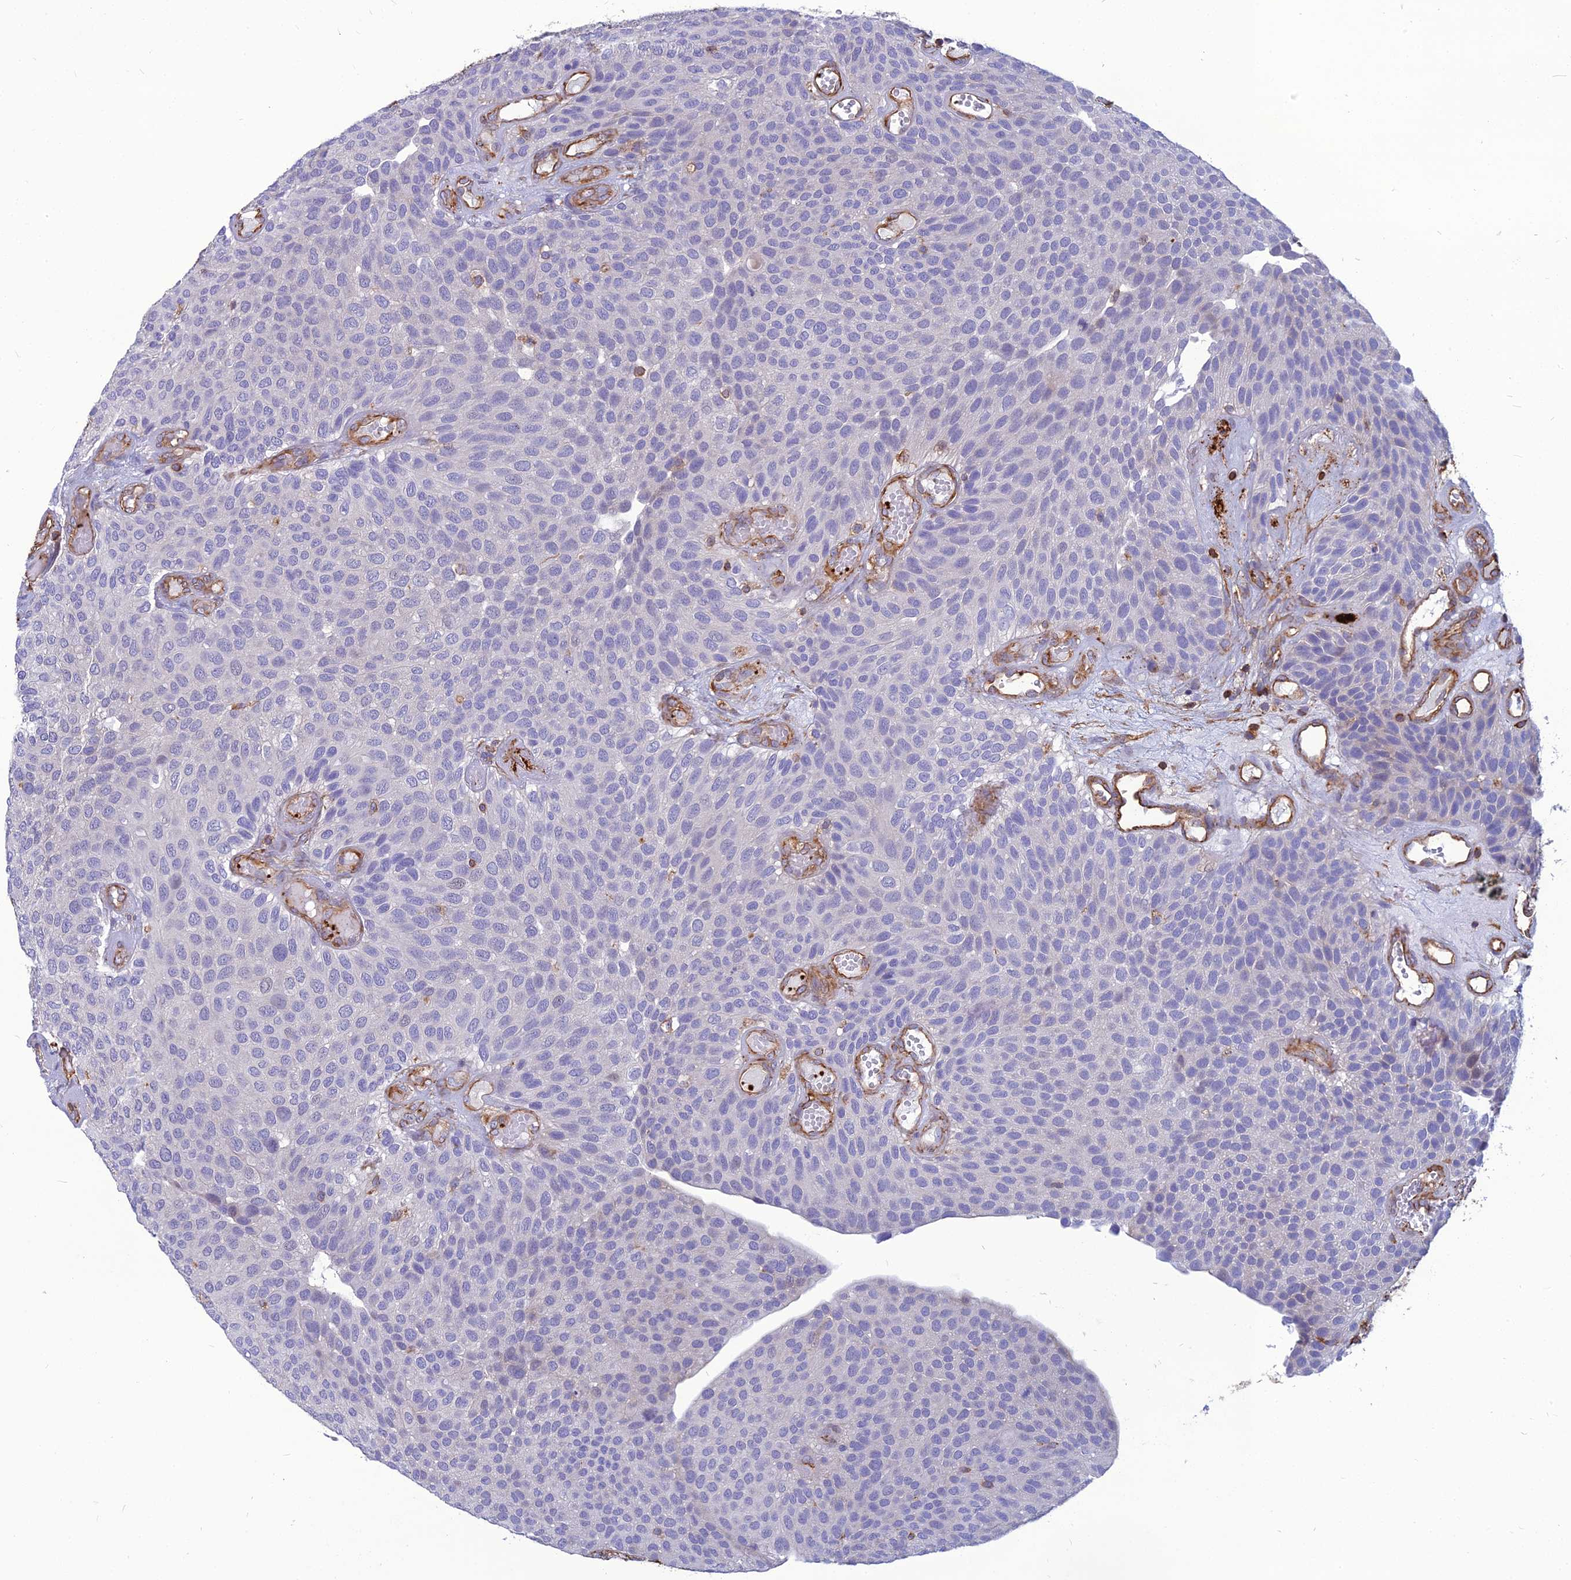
{"staining": {"intensity": "negative", "quantity": "none", "location": "none"}, "tissue": "urothelial cancer", "cell_type": "Tumor cells", "image_type": "cancer", "snomed": [{"axis": "morphology", "description": "Urothelial carcinoma, Low grade"}, {"axis": "topography", "description": "Urinary bladder"}], "caption": "This image is of urothelial carcinoma (low-grade) stained with IHC to label a protein in brown with the nuclei are counter-stained blue. There is no staining in tumor cells.", "gene": "PSMD11", "patient": {"sex": "male", "age": 89}}